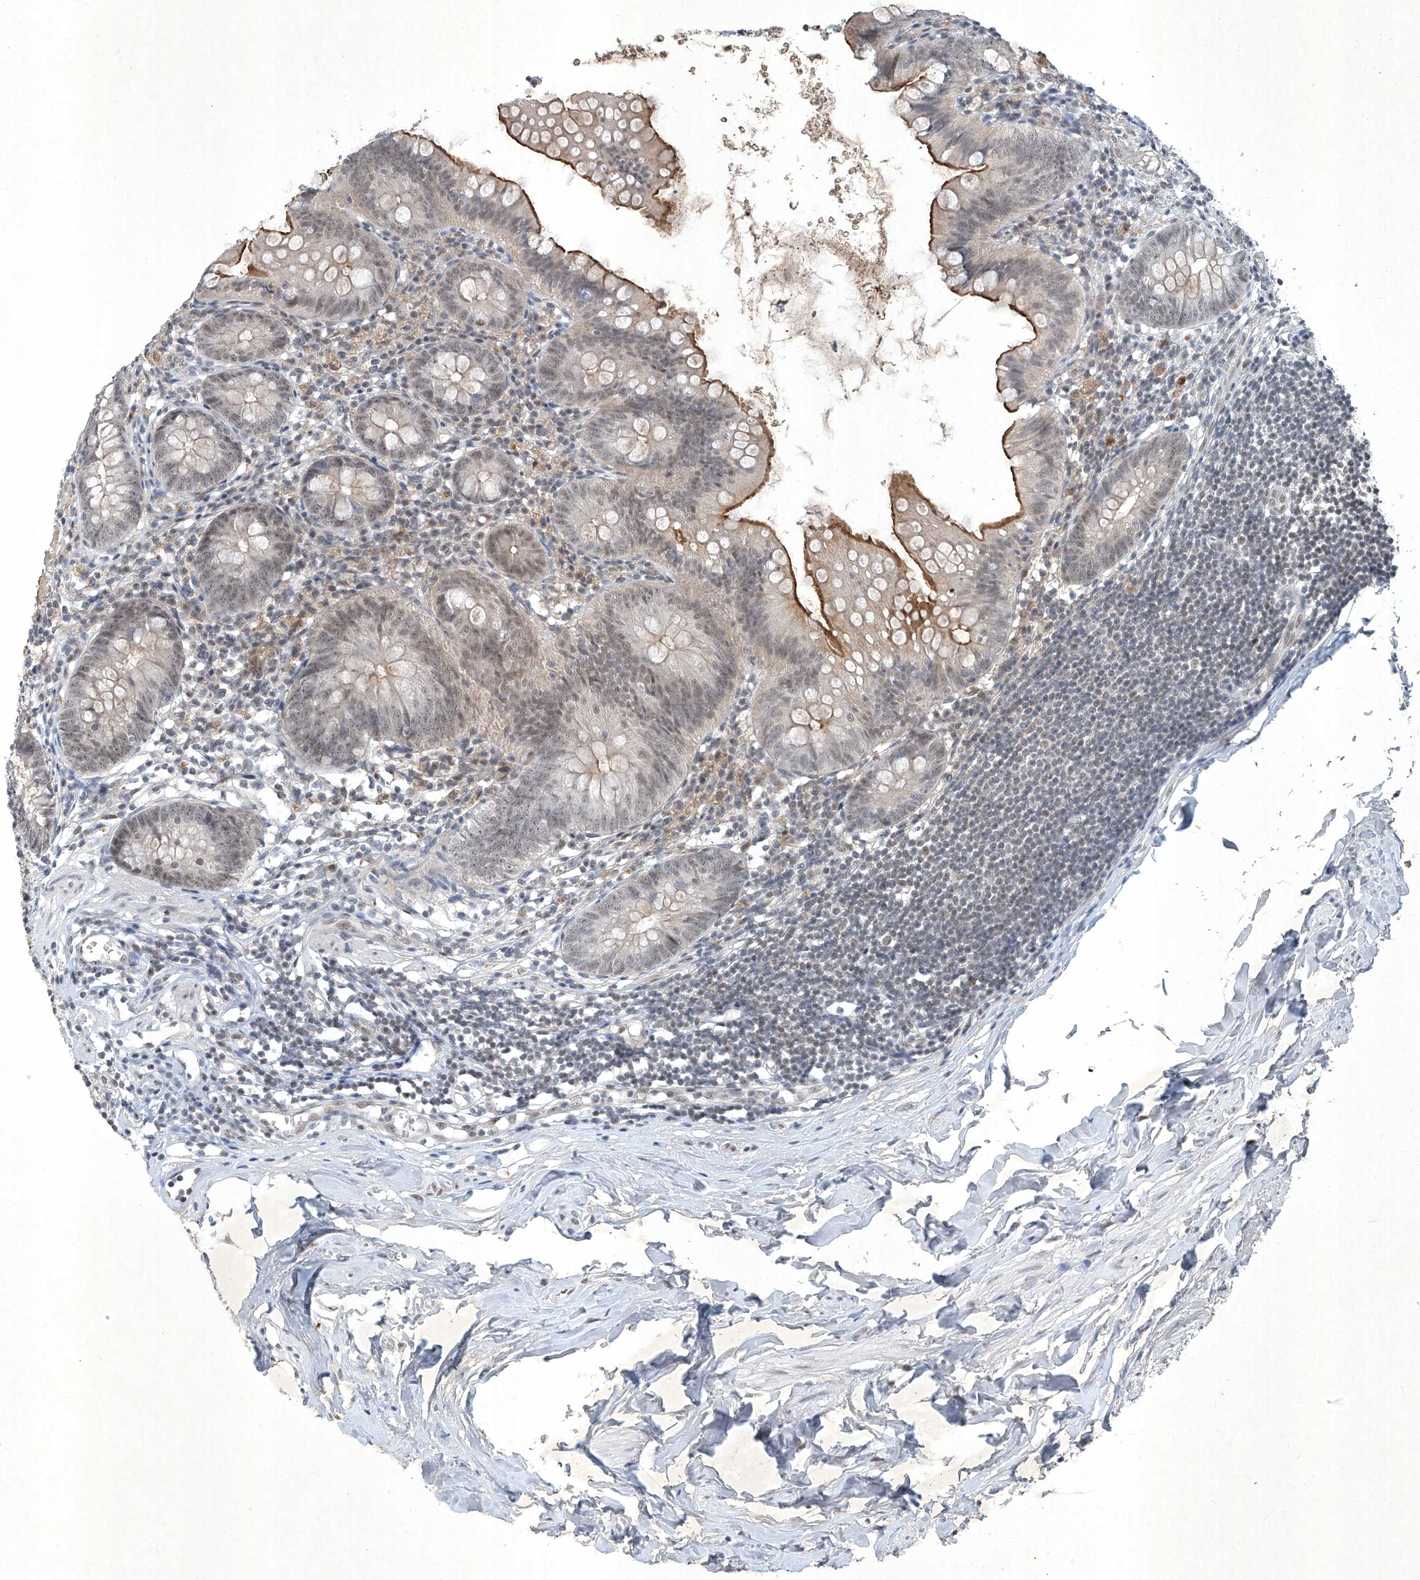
{"staining": {"intensity": "moderate", "quantity": "<25%", "location": "cytoplasmic/membranous"}, "tissue": "appendix", "cell_type": "Glandular cells", "image_type": "normal", "snomed": [{"axis": "morphology", "description": "Normal tissue, NOS"}, {"axis": "topography", "description": "Appendix"}], "caption": "Brown immunohistochemical staining in normal human appendix shows moderate cytoplasmic/membranous positivity in approximately <25% of glandular cells. (Brightfield microscopy of DAB IHC at high magnification).", "gene": "TAF8", "patient": {"sex": "female", "age": 62}}